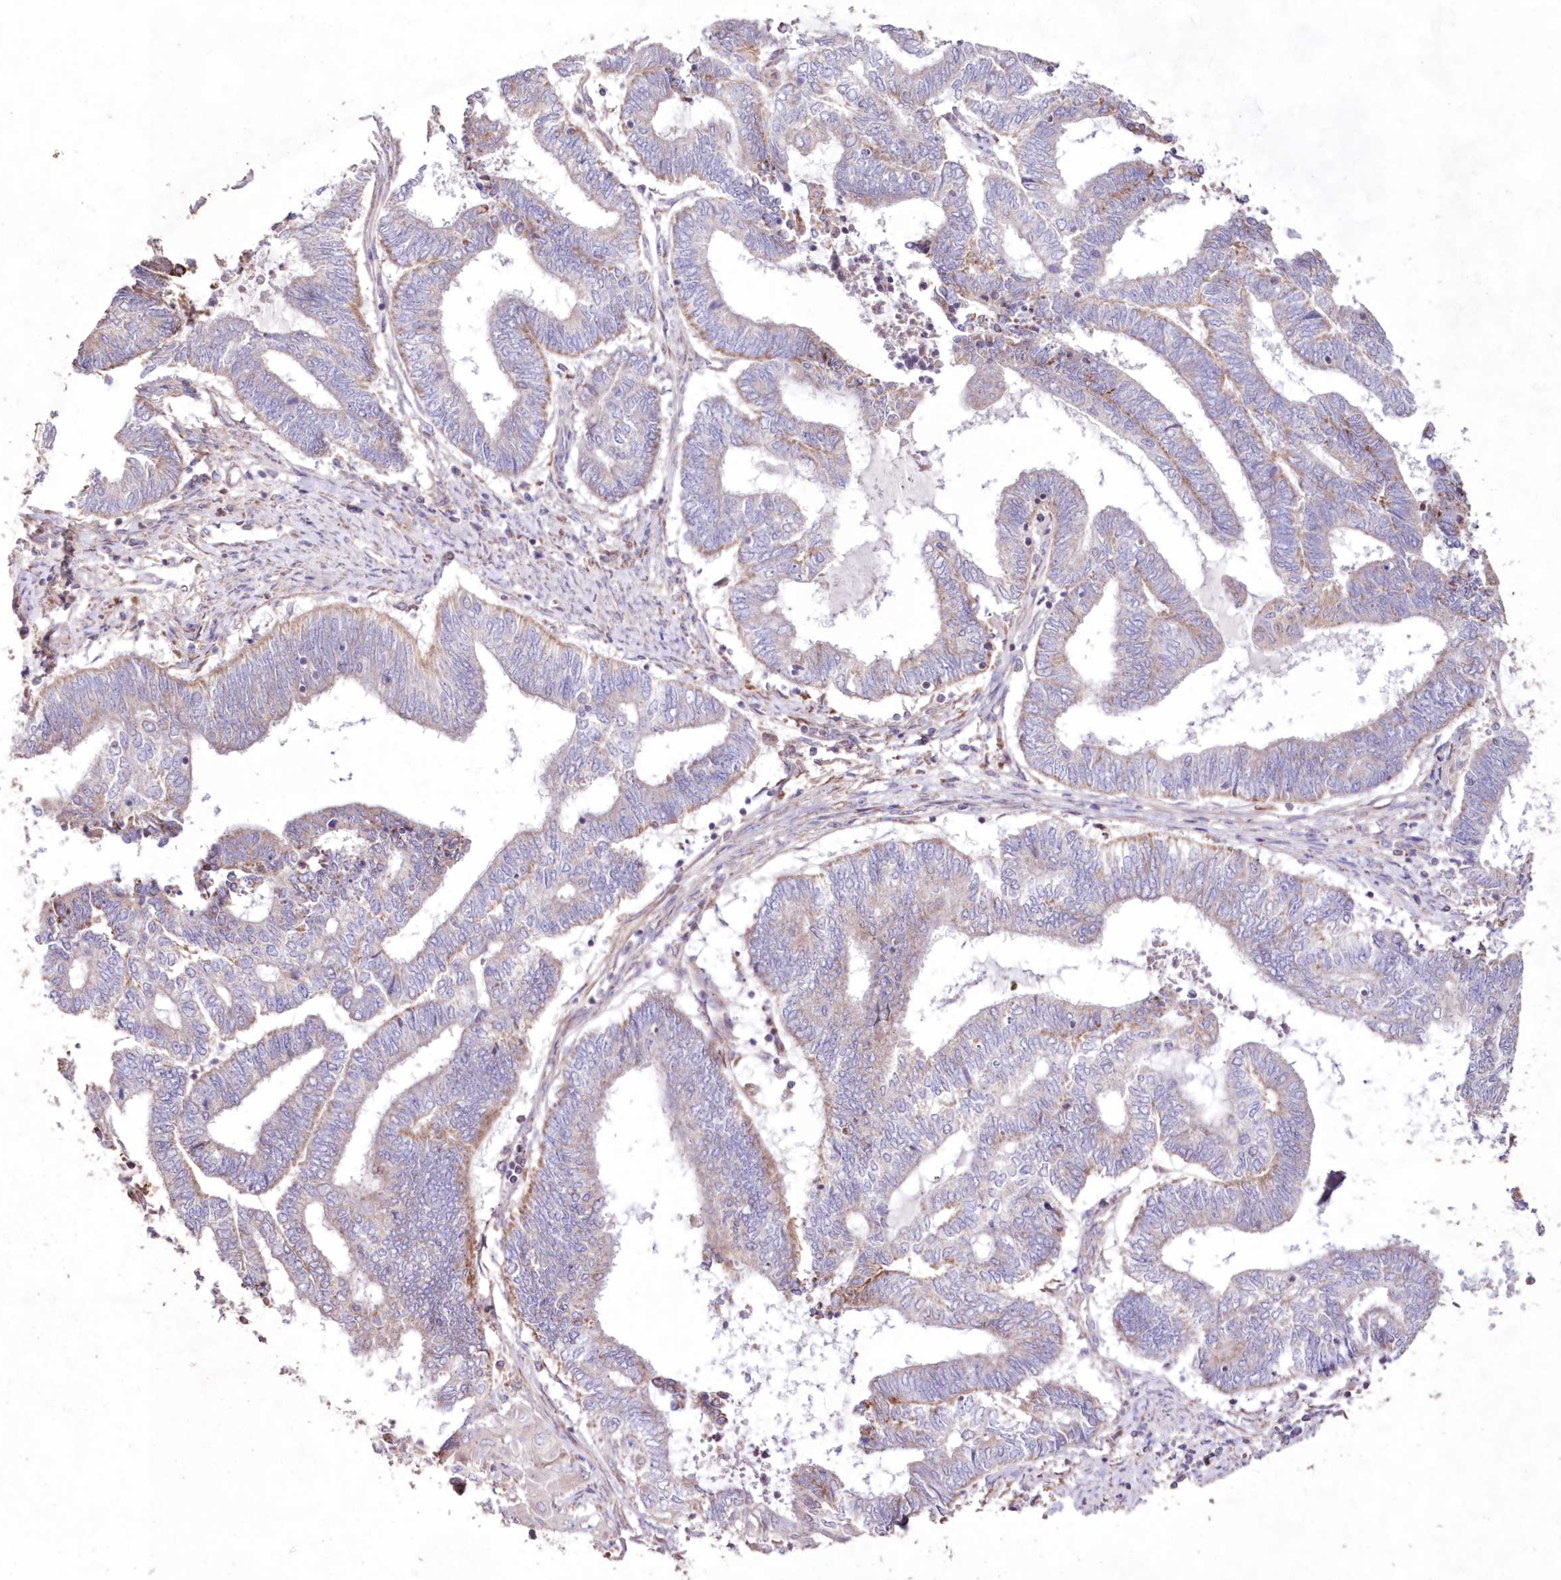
{"staining": {"intensity": "weak", "quantity": "<25%", "location": "cytoplasmic/membranous"}, "tissue": "endometrial cancer", "cell_type": "Tumor cells", "image_type": "cancer", "snomed": [{"axis": "morphology", "description": "Adenocarcinoma, NOS"}, {"axis": "topography", "description": "Uterus"}, {"axis": "topography", "description": "Endometrium"}], "caption": "Tumor cells show no significant protein positivity in adenocarcinoma (endometrial). Brightfield microscopy of immunohistochemistry stained with DAB (brown) and hematoxylin (blue), captured at high magnification.", "gene": "HADHB", "patient": {"sex": "female", "age": 70}}